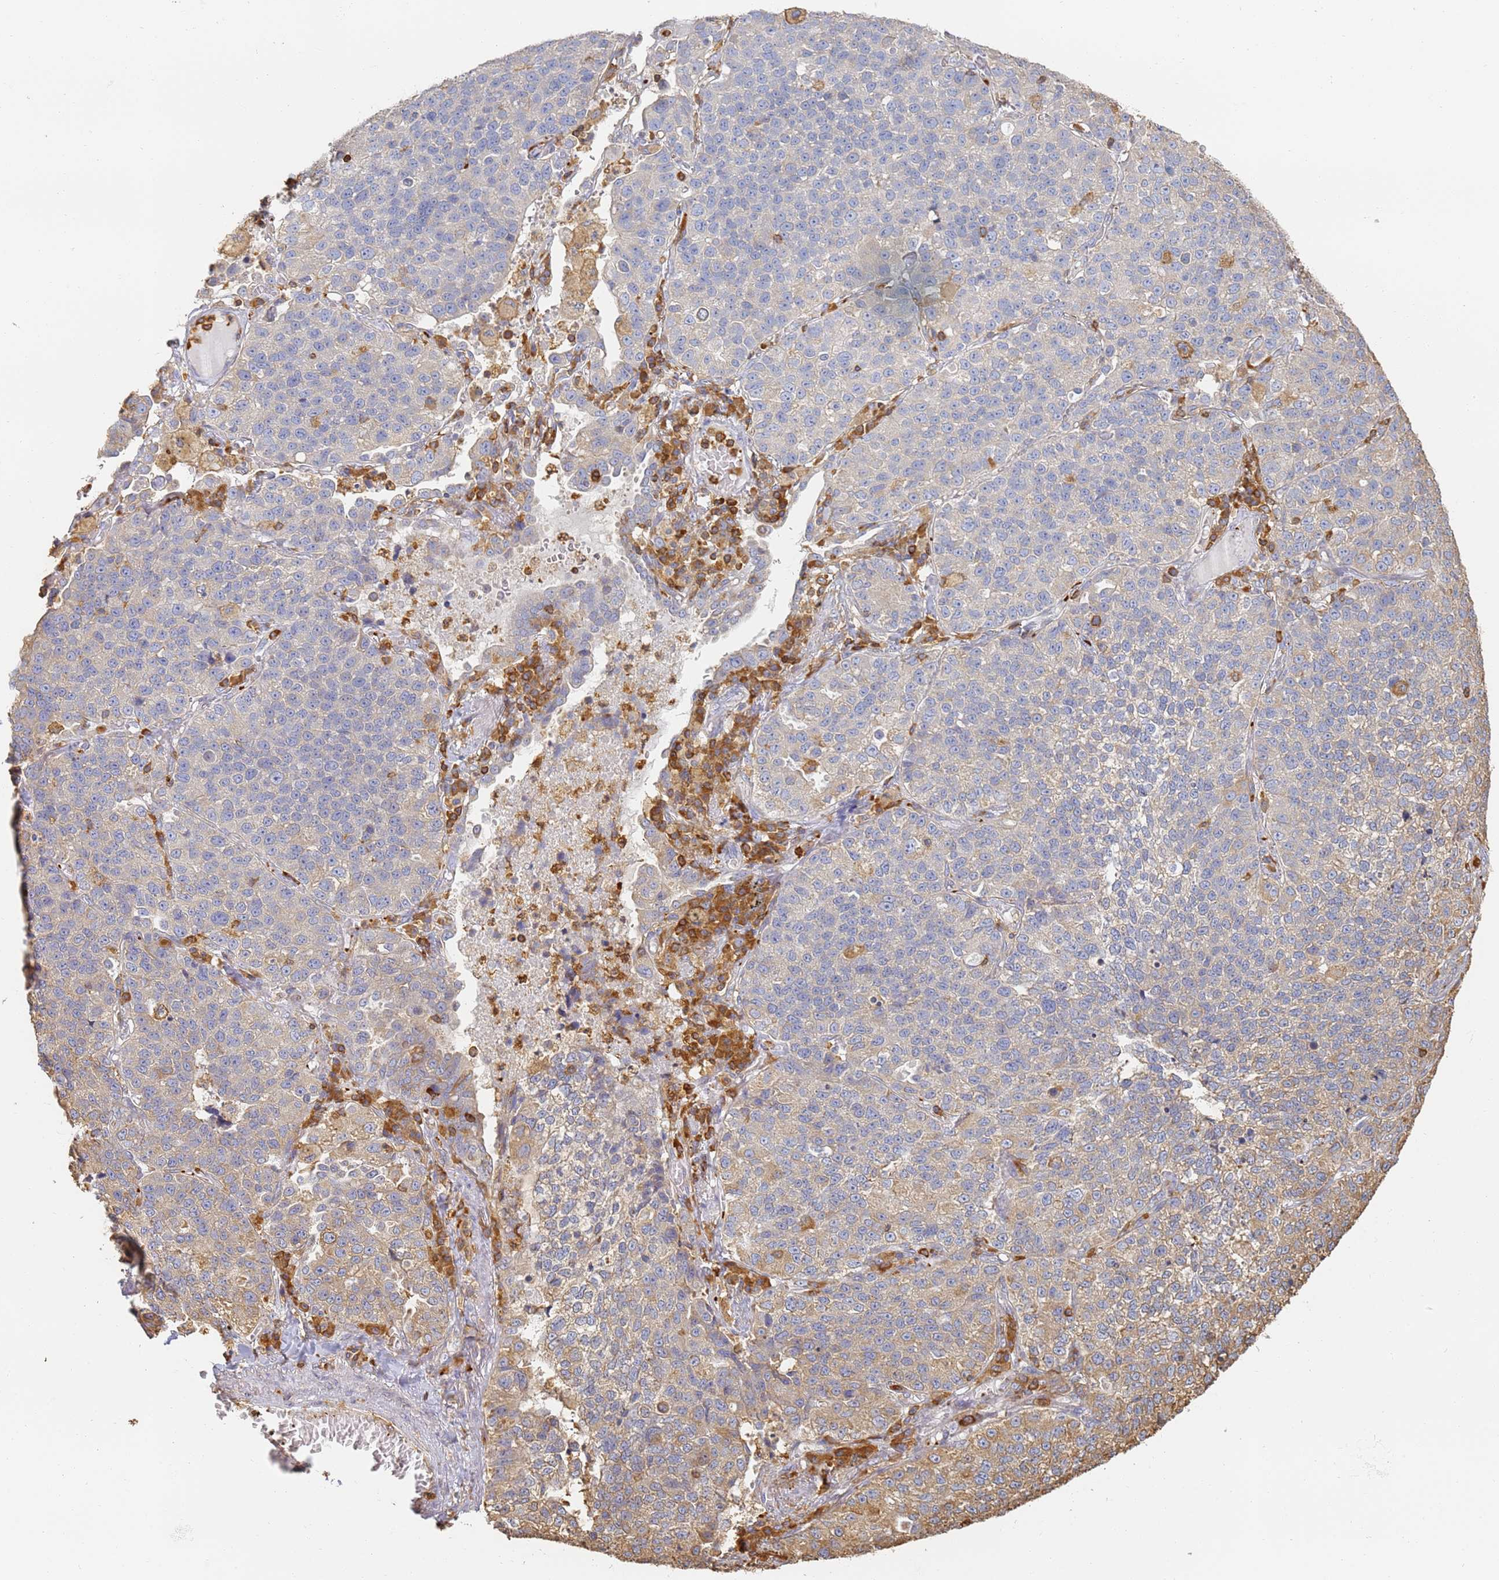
{"staining": {"intensity": "weak", "quantity": "<25%", "location": "cytoplasmic/membranous"}, "tissue": "lung cancer", "cell_type": "Tumor cells", "image_type": "cancer", "snomed": [{"axis": "morphology", "description": "Adenocarcinoma, NOS"}, {"axis": "topography", "description": "Lung"}], "caption": "High magnification brightfield microscopy of lung cancer stained with DAB (3,3'-diaminobenzidine) (brown) and counterstained with hematoxylin (blue): tumor cells show no significant positivity. The staining is performed using DAB brown chromogen with nuclei counter-stained in using hematoxylin.", "gene": "BIN2", "patient": {"sex": "male", "age": 49}}